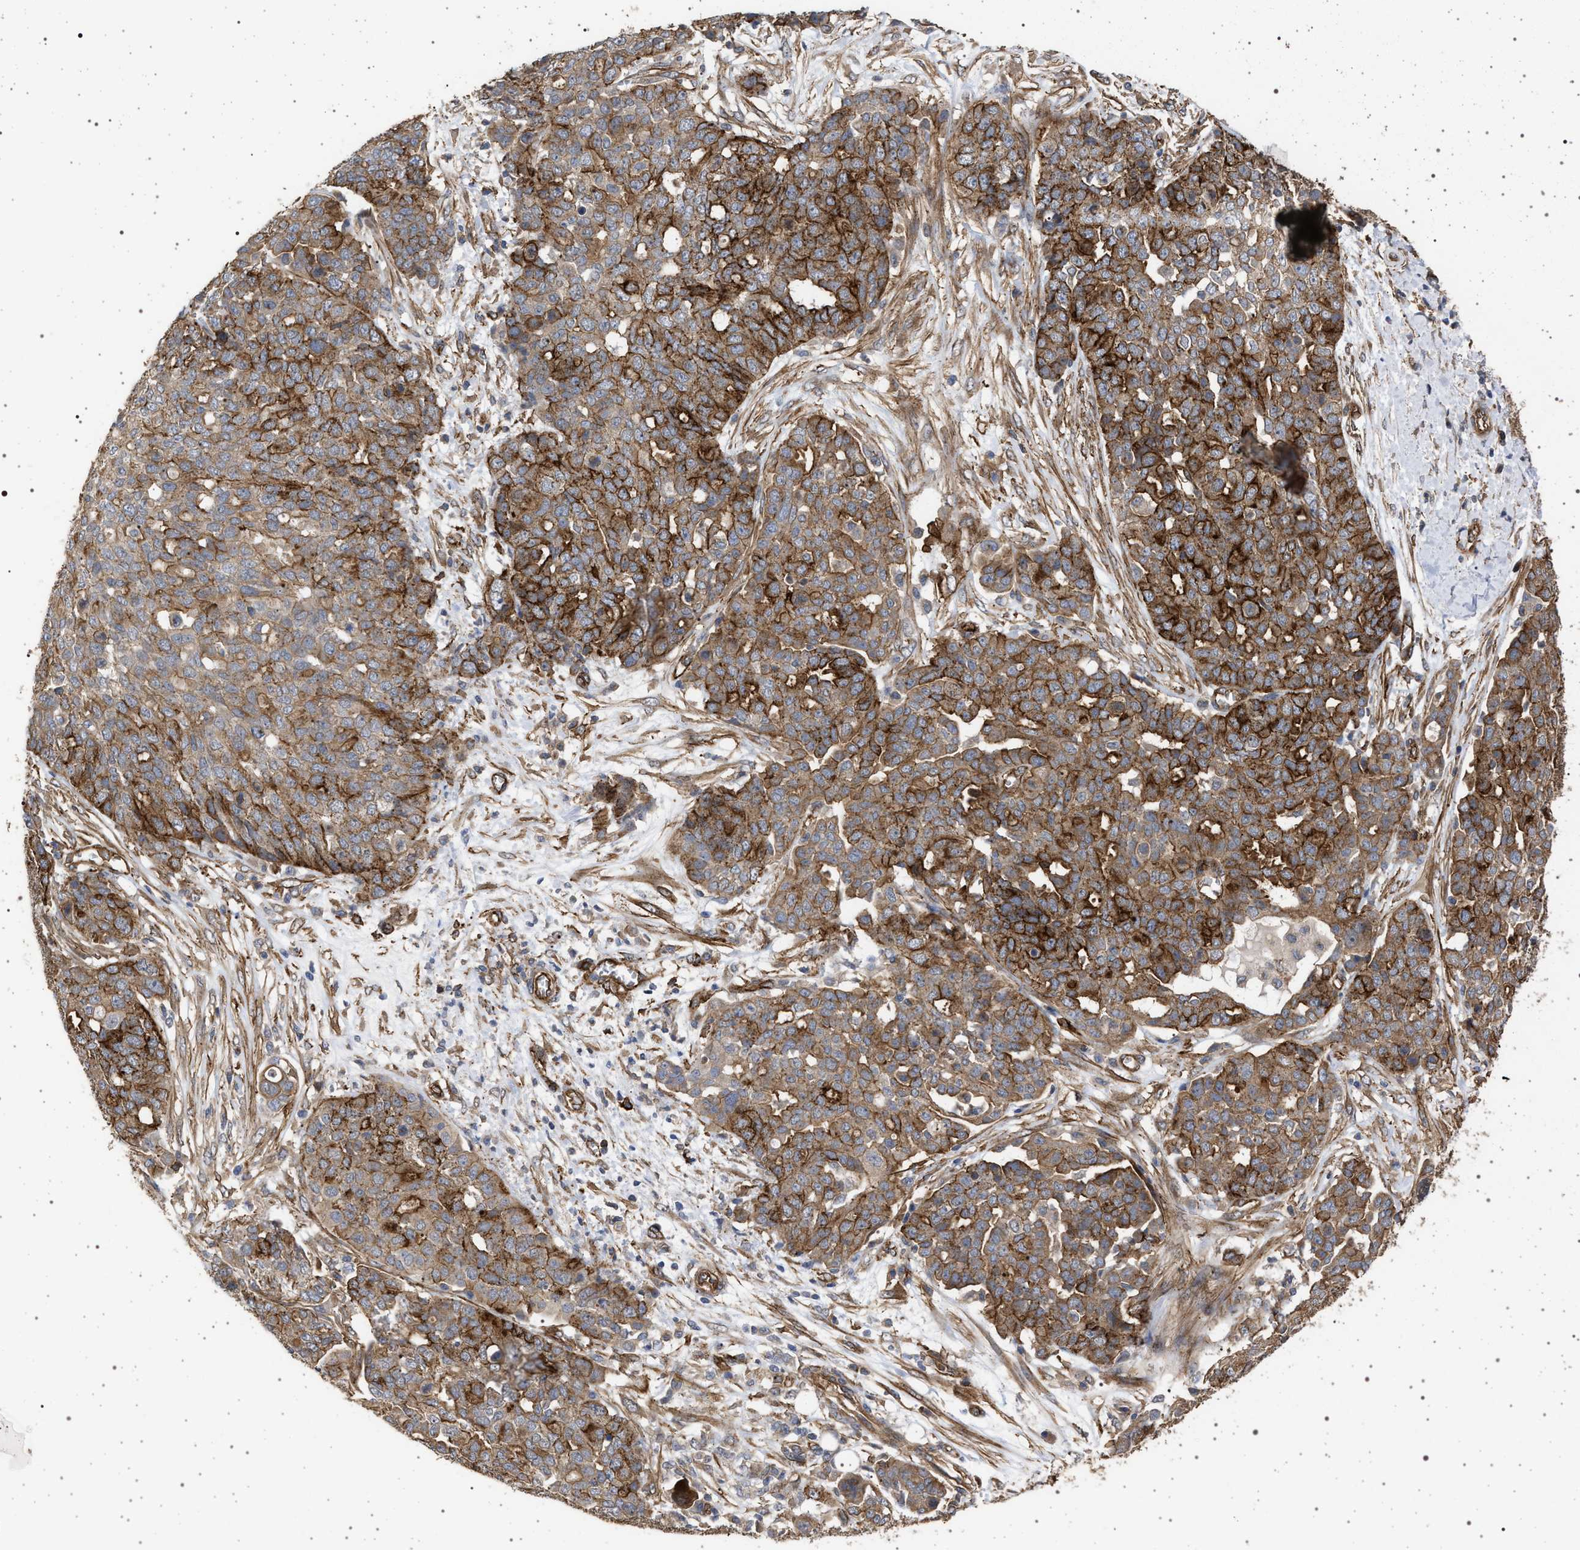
{"staining": {"intensity": "strong", "quantity": ">75%", "location": "cytoplasmic/membranous"}, "tissue": "ovarian cancer", "cell_type": "Tumor cells", "image_type": "cancer", "snomed": [{"axis": "morphology", "description": "Cystadenocarcinoma, serous, NOS"}, {"axis": "topography", "description": "Soft tissue"}, {"axis": "topography", "description": "Ovary"}], "caption": "This histopathology image displays immunohistochemistry staining of ovarian cancer, with high strong cytoplasmic/membranous staining in approximately >75% of tumor cells.", "gene": "IFT20", "patient": {"sex": "female", "age": 57}}